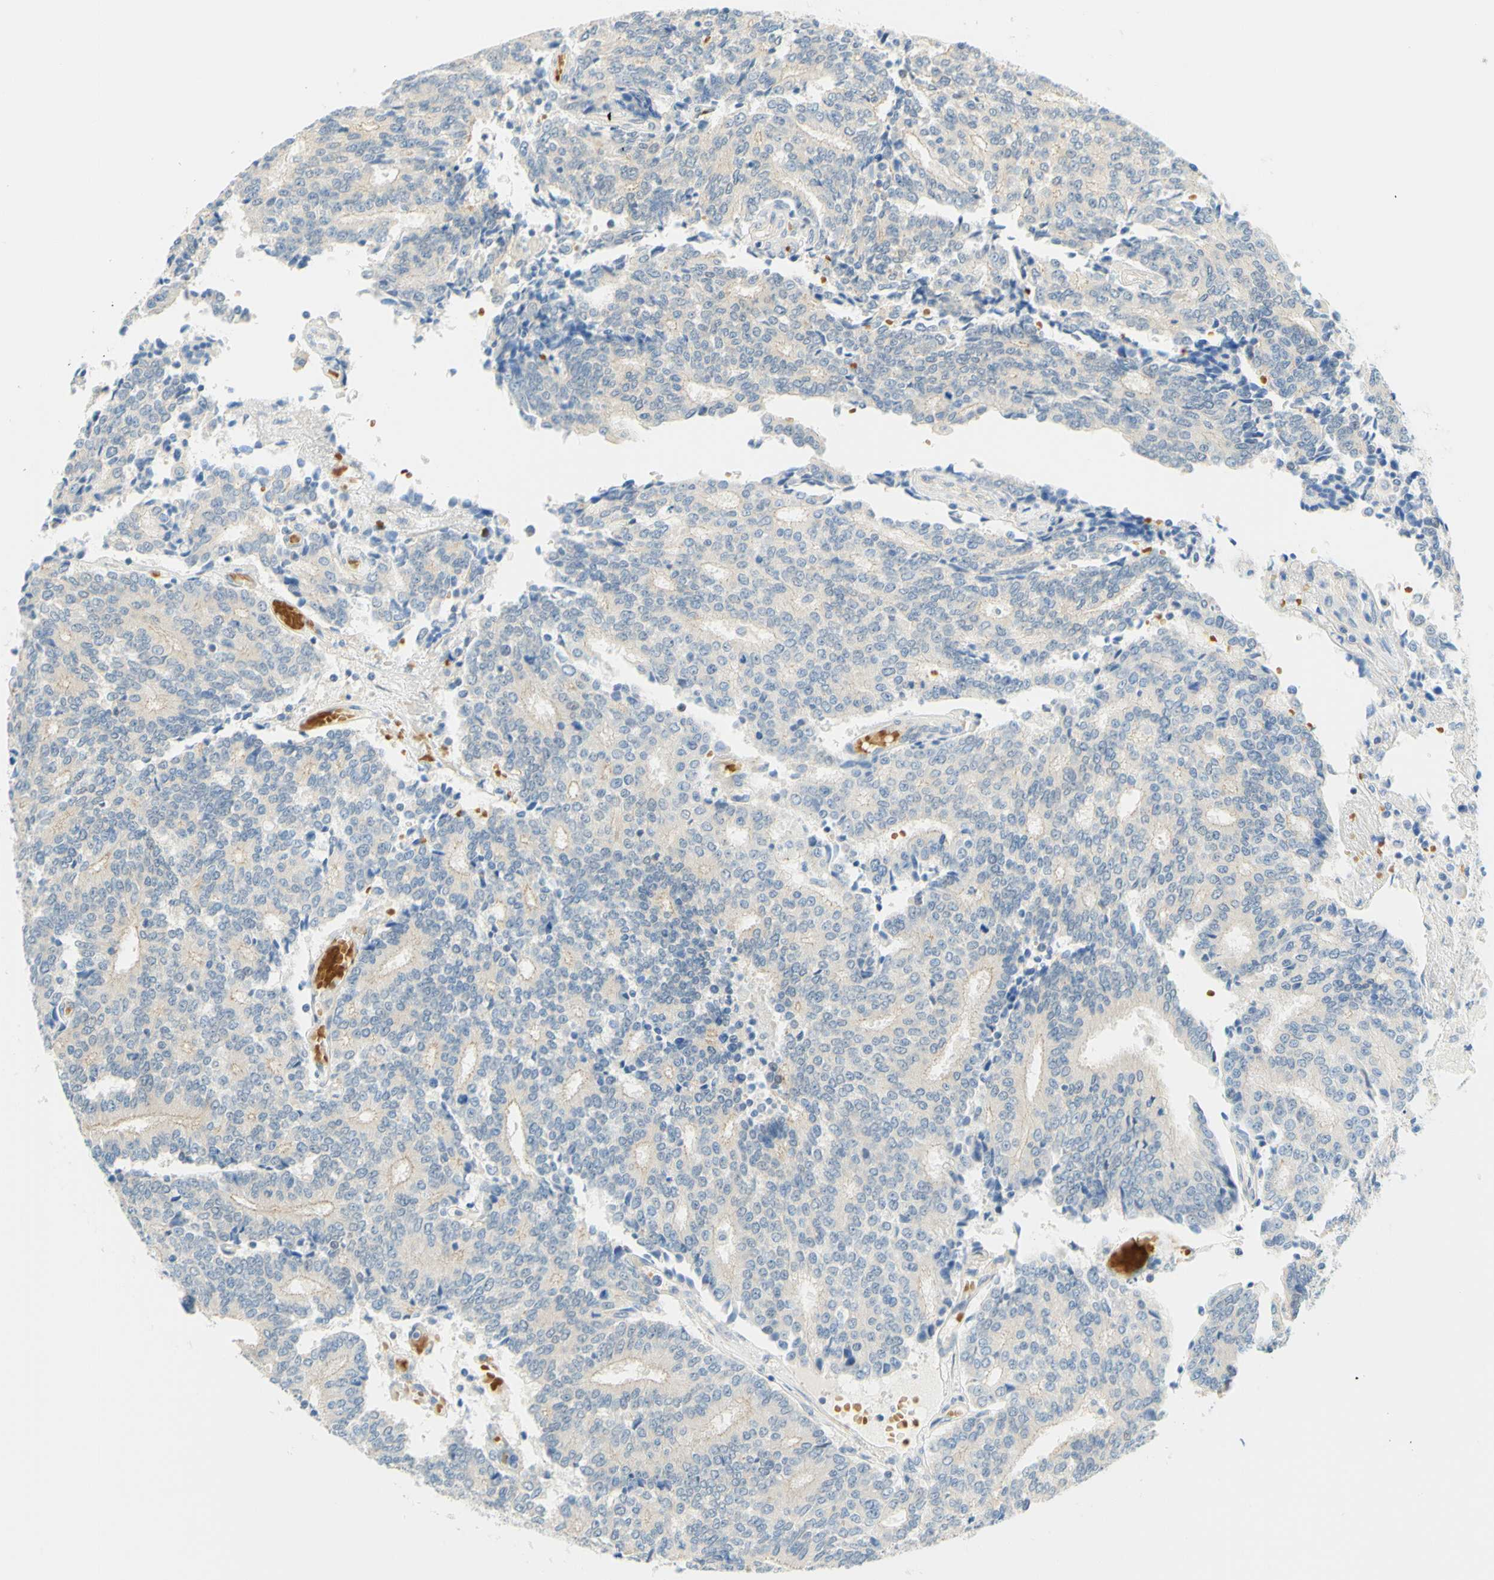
{"staining": {"intensity": "weak", "quantity": "<25%", "location": "cytoplasmic/membranous"}, "tissue": "prostate cancer", "cell_type": "Tumor cells", "image_type": "cancer", "snomed": [{"axis": "morphology", "description": "Normal tissue, NOS"}, {"axis": "morphology", "description": "Adenocarcinoma, High grade"}, {"axis": "topography", "description": "Prostate"}, {"axis": "topography", "description": "Seminal veicle"}], "caption": "Tumor cells show no significant expression in high-grade adenocarcinoma (prostate).", "gene": "ENTREP2", "patient": {"sex": "male", "age": 55}}